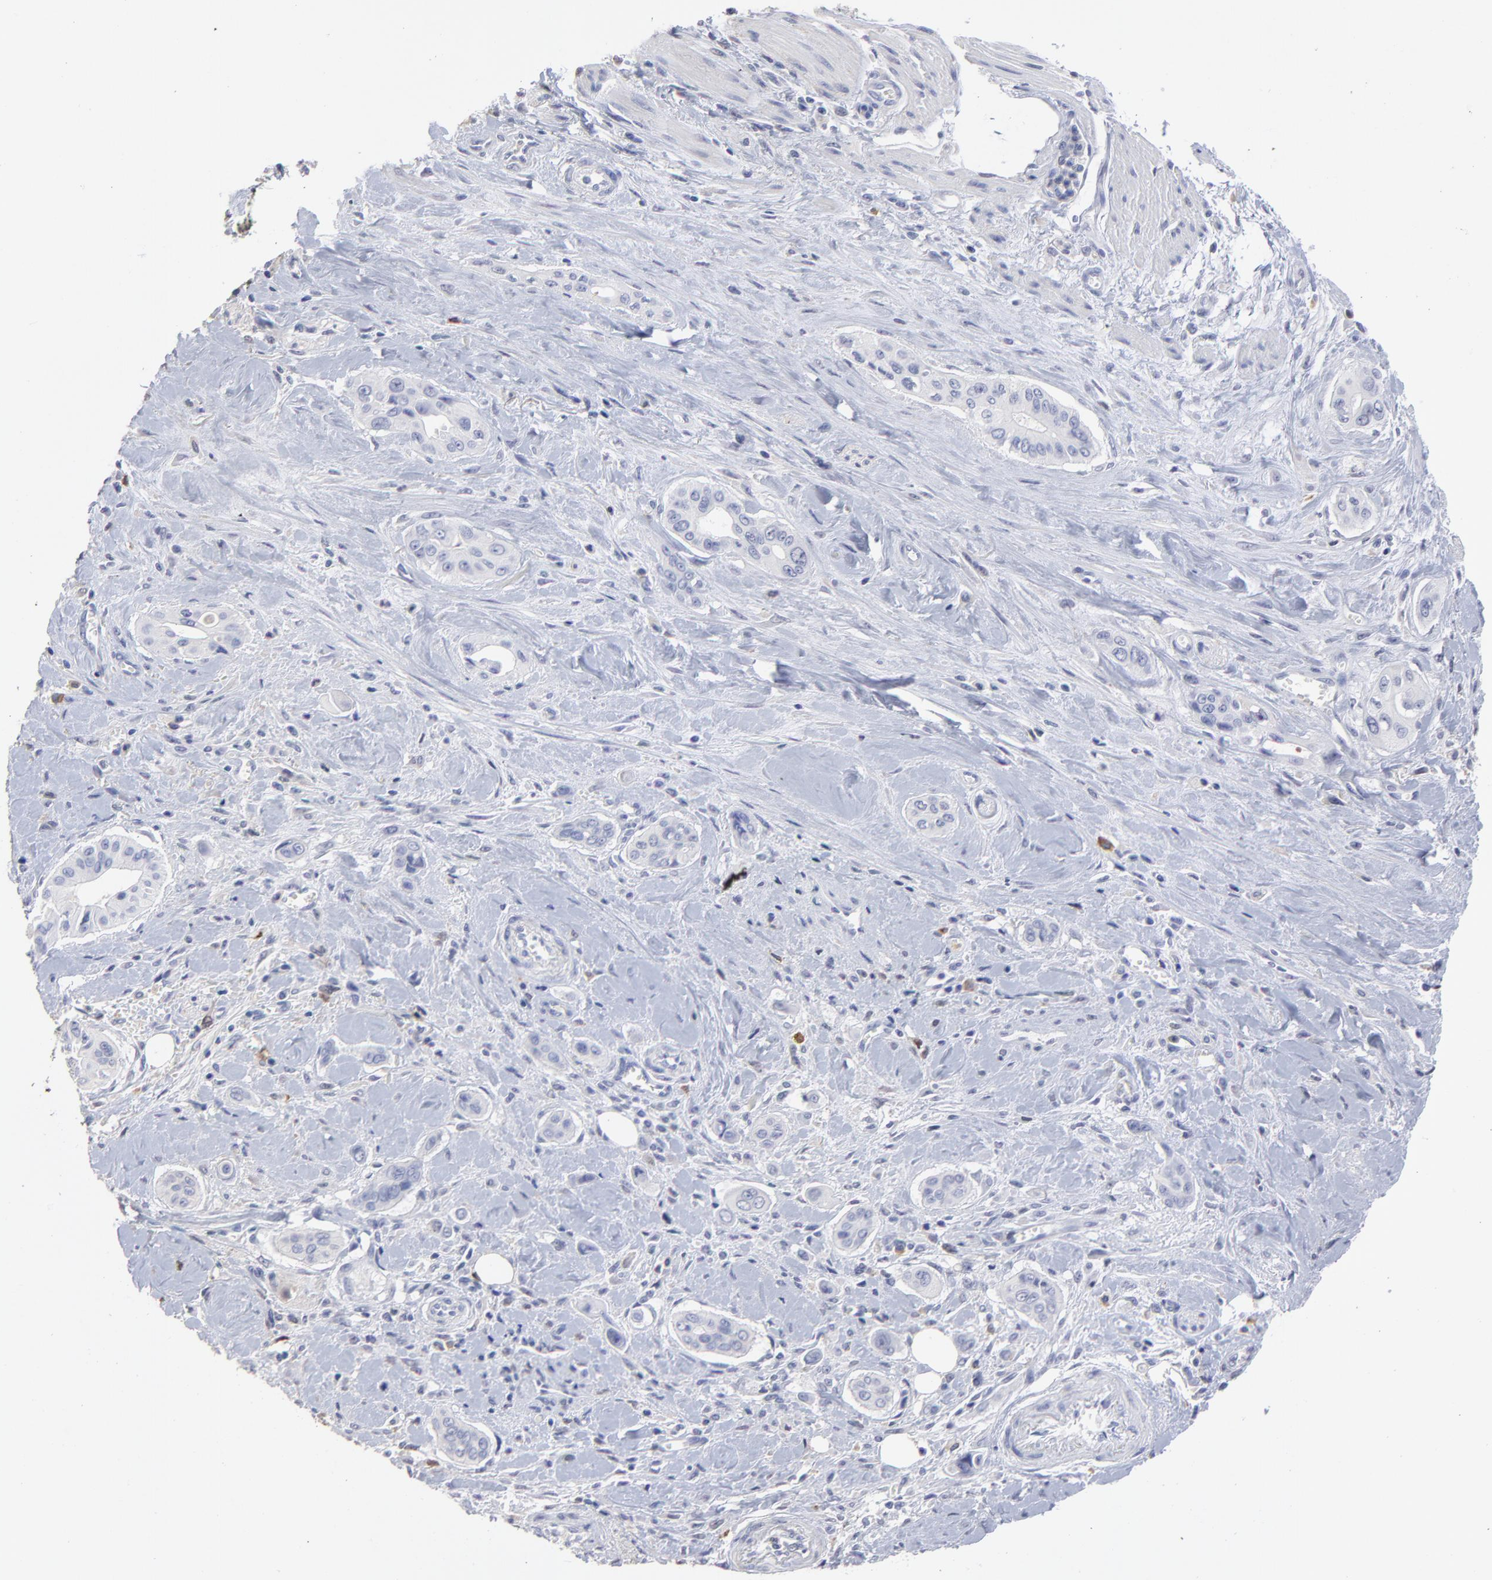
{"staining": {"intensity": "negative", "quantity": "none", "location": "none"}, "tissue": "pancreatic cancer", "cell_type": "Tumor cells", "image_type": "cancer", "snomed": [{"axis": "morphology", "description": "Adenocarcinoma, NOS"}, {"axis": "topography", "description": "Pancreas"}], "caption": "Image shows no protein positivity in tumor cells of pancreatic cancer tissue. The staining is performed using DAB brown chromogen with nuclei counter-stained in using hematoxylin.", "gene": "SMARCA1", "patient": {"sex": "male", "age": 77}}